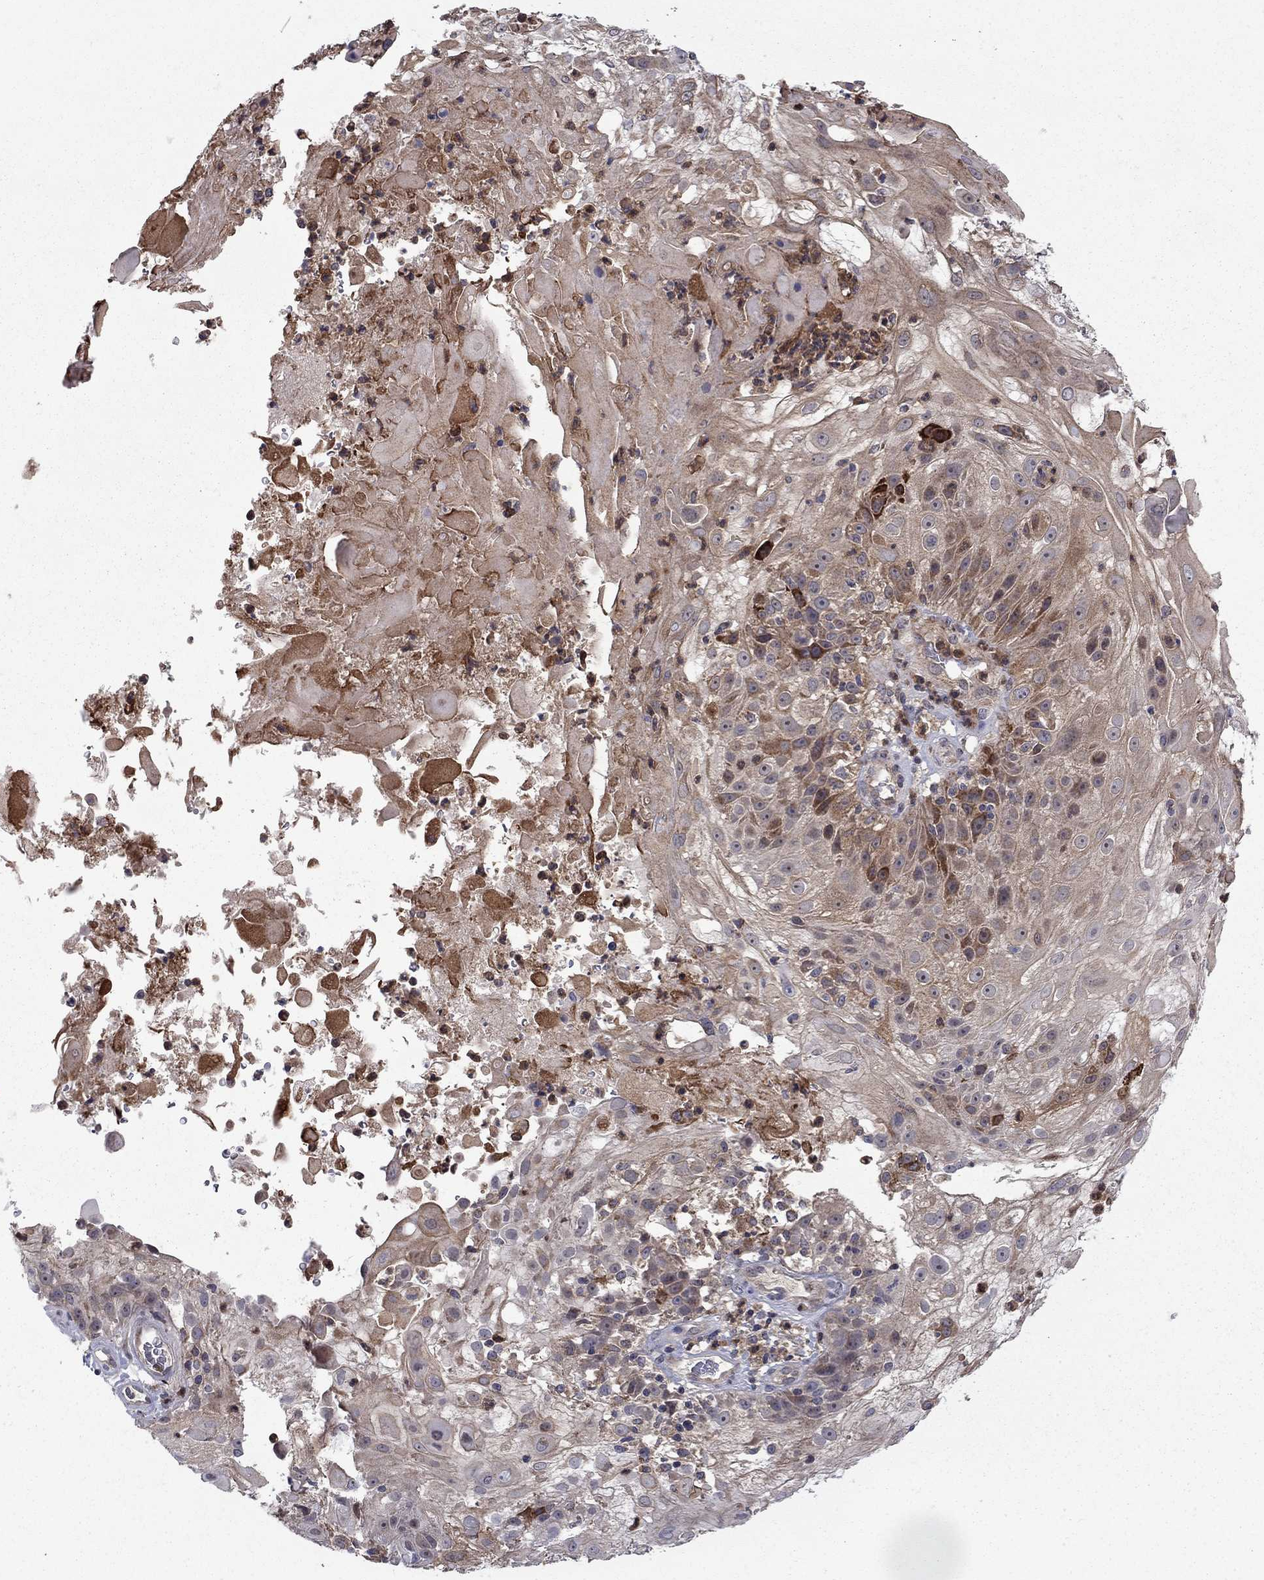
{"staining": {"intensity": "weak", "quantity": "<25%", "location": "cytoplasmic/membranous"}, "tissue": "skin cancer", "cell_type": "Tumor cells", "image_type": "cancer", "snomed": [{"axis": "morphology", "description": "Normal tissue, NOS"}, {"axis": "morphology", "description": "Squamous cell carcinoma, NOS"}, {"axis": "topography", "description": "Skin"}], "caption": "Squamous cell carcinoma (skin) was stained to show a protein in brown. There is no significant staining in tumor cells.", "gene": "DOP1B", "patient": {"sex": "female", "age": 83}}